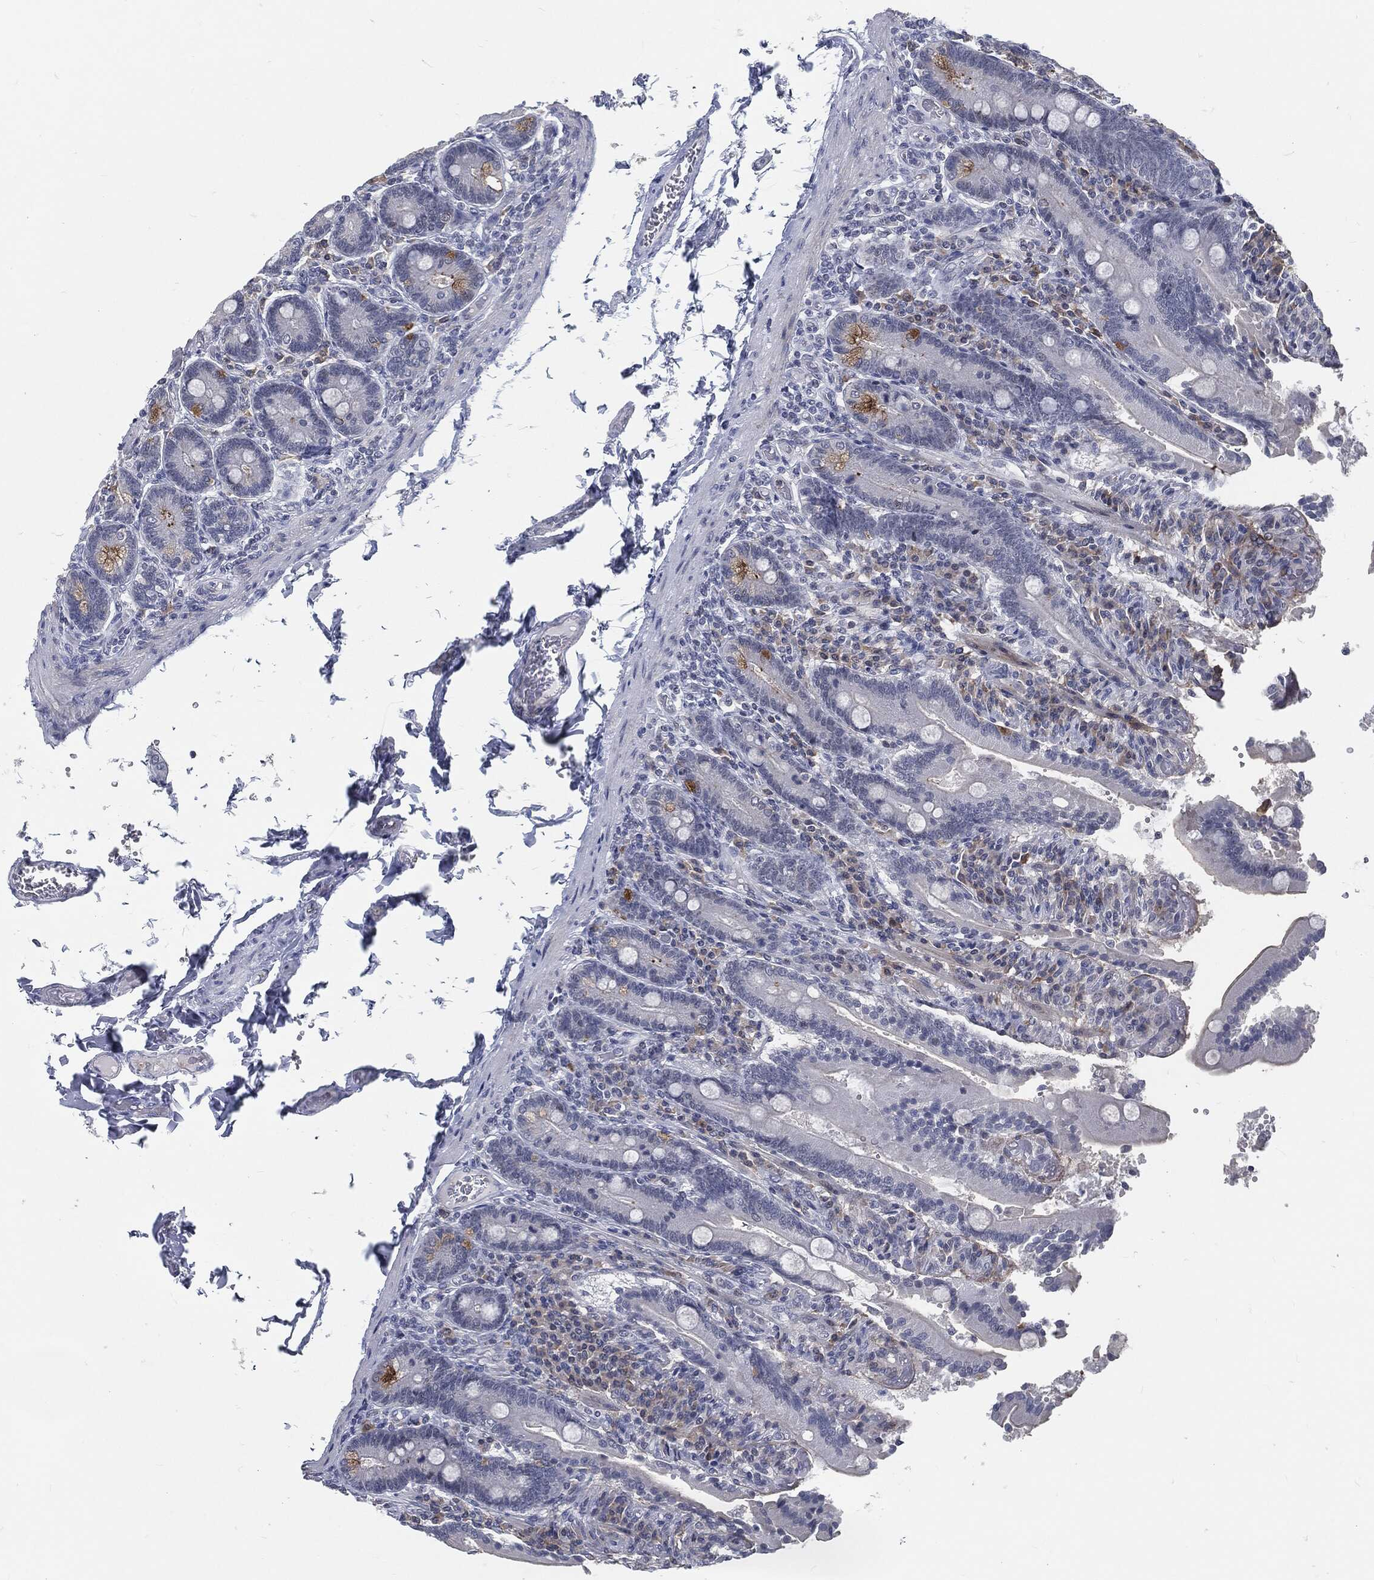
{"staining": {"intensity": "moderate", "quantity": "<25%", "location": "cytoplasmic/membranous"}, "tissue": "duodenum", "cell_type": "Glandular cells", "image_type": "normal", "snomed": [{"axis": "morphology", "description": "Normal tissue, NOS"}, {"axis": "topography", "description": "Duodenum"}], "caption": "Moderate cytoplasmic/membranous staining is seen in approximately <25% of glandular cells in unremarkable duodenum.", "gene": "PROM1", "patient": {"sex": "female", "age": 62}}